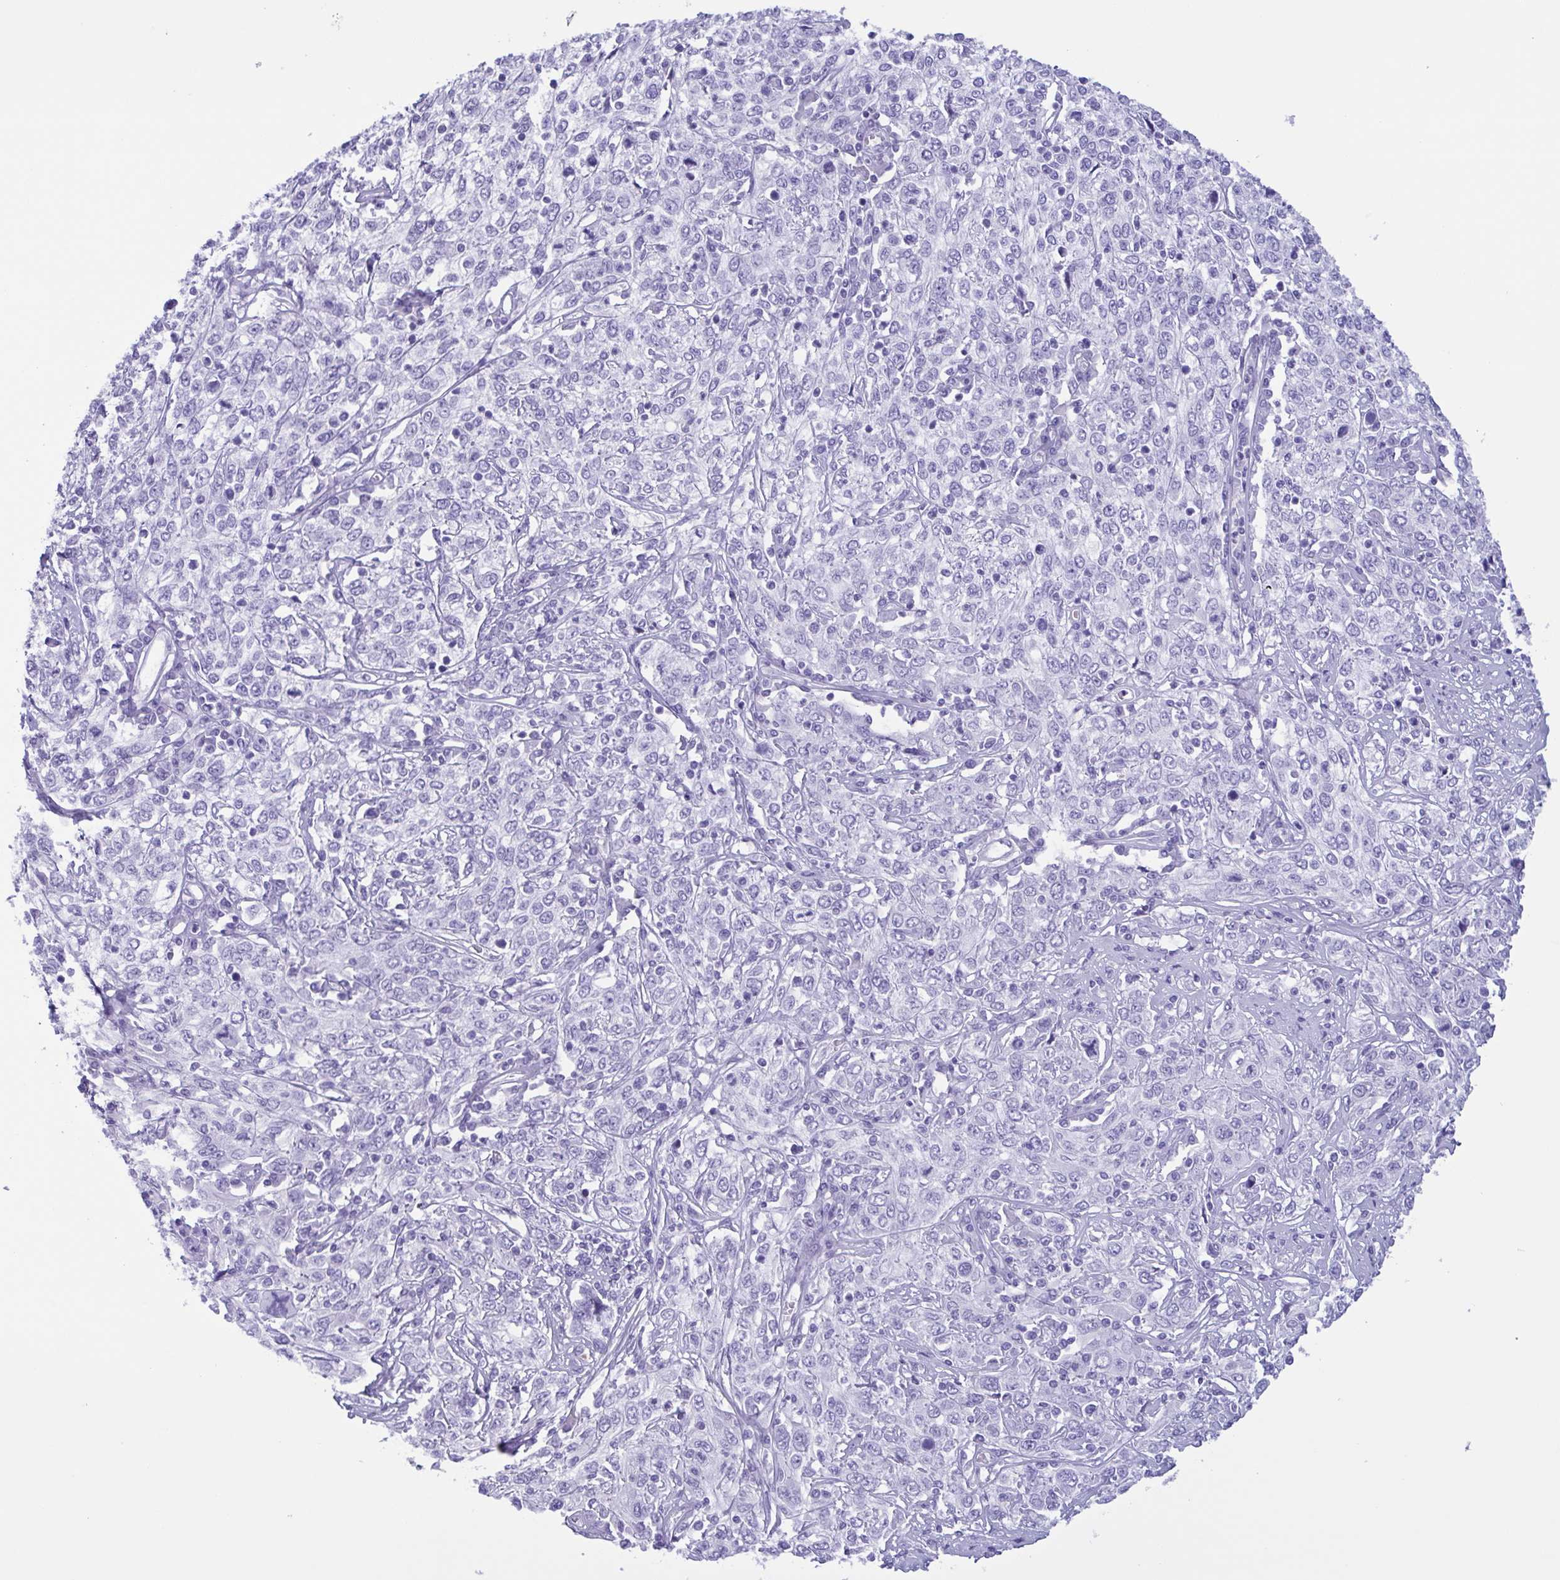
{"staining": {"intensity": "negative", "quantity": "none", "location": "none"}, "tissue": "cervical cancer", "cell_type": "Tumor cells", "image_type": "cancer", "snomed": [{"axis": "morphology", "description": "Squamous cell carcinoma, NOS"}, {"axis": "topography", "description": "Cervix"}], "caption": "Immunohistochemistry (IHC) photomicrograph of cervical cancer stained for a protein (brown), which exhibits no expression in tumor cells. Brightfield microscopy of IHC stained with DAB (brown) and hematoxylin (blue), captured at high magnification.", "gene": "LTF", "patient": {"sex": "female", "age": 46}}